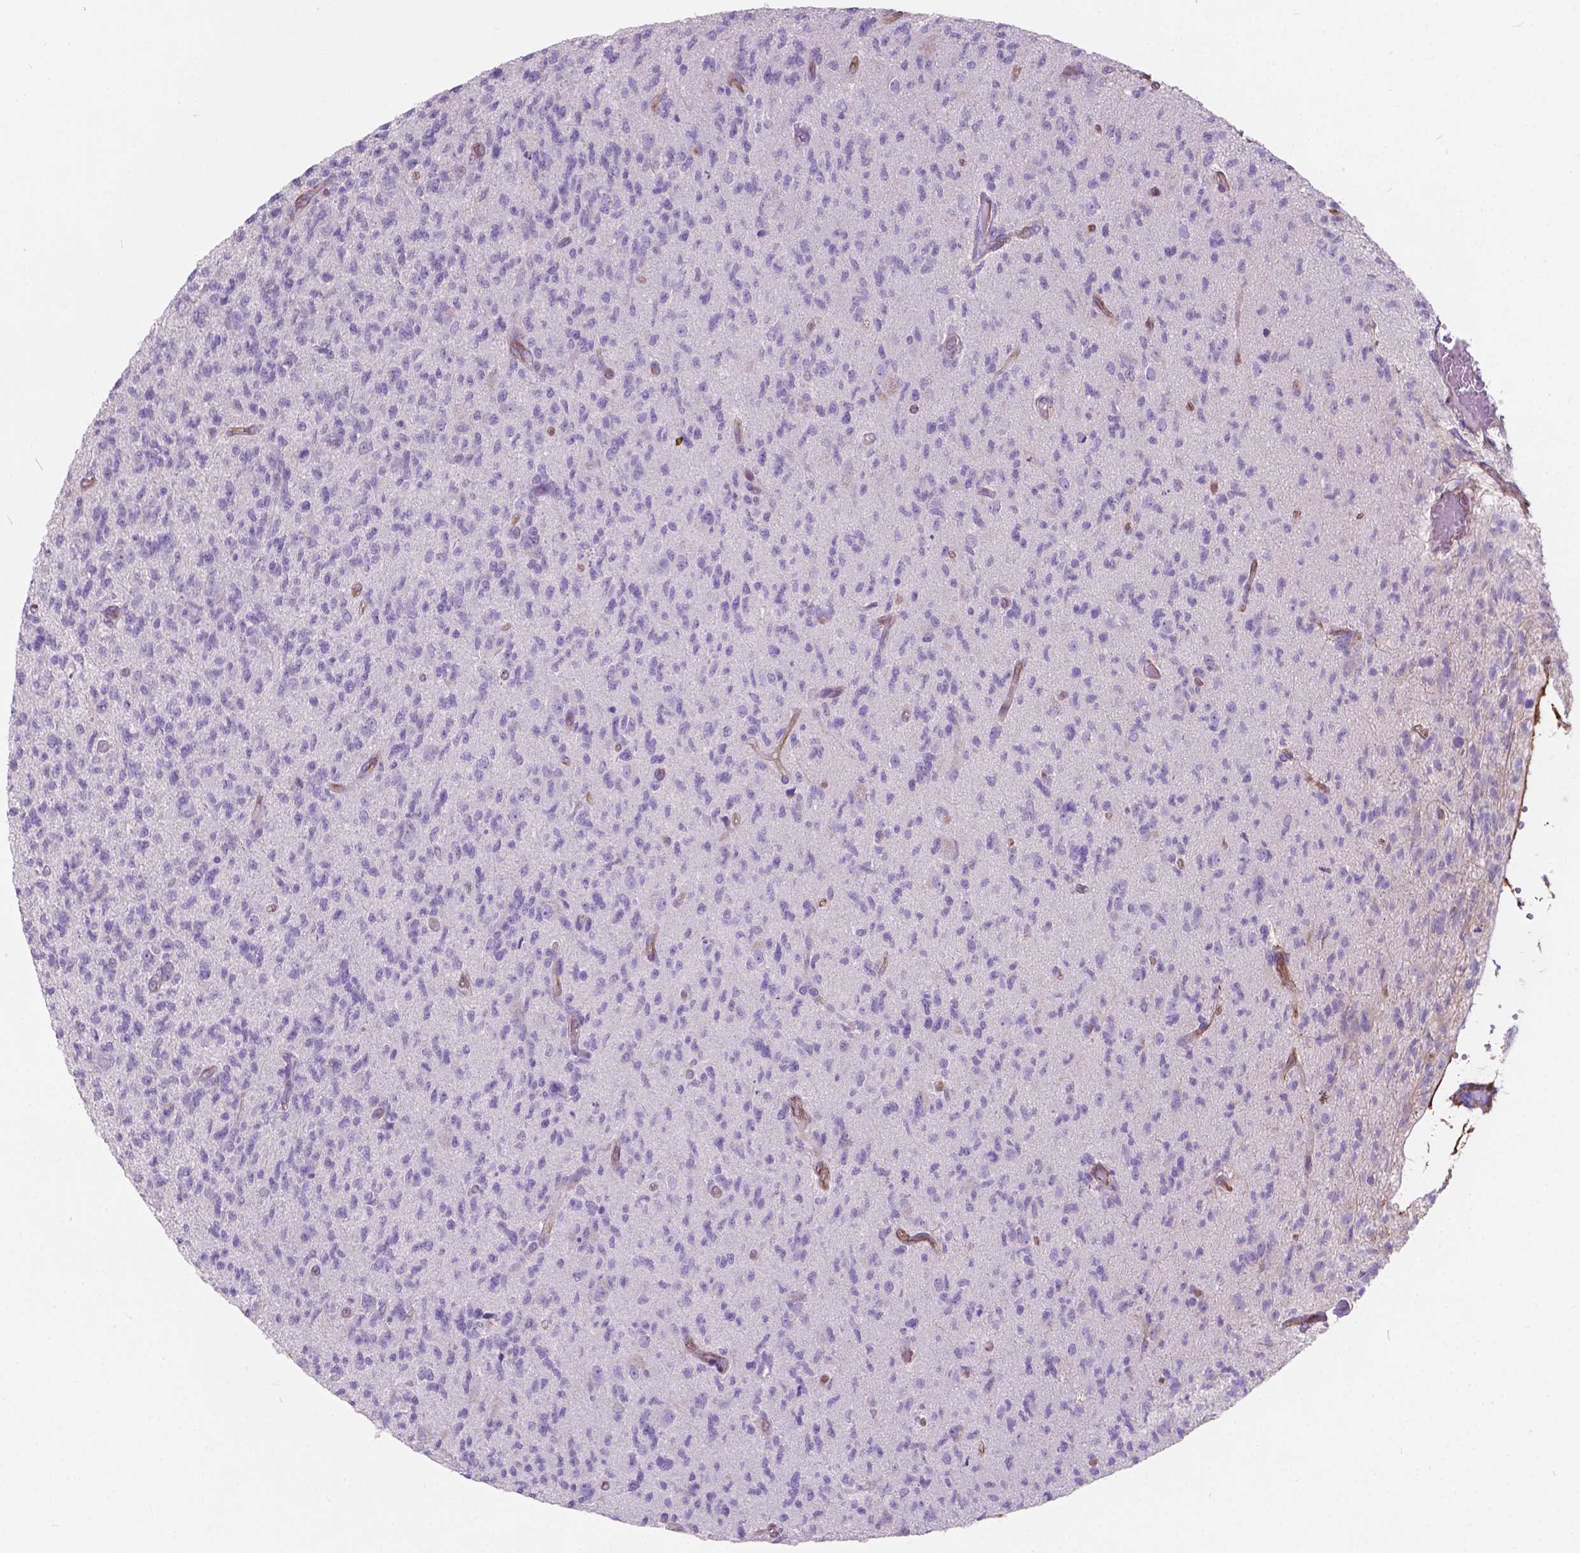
{"staining": {"intensity": "negative", "quantity": "none", "location": "none"}, "tissue": "glioma", "cell_type": "Tumor cells", "image_type": "cancer", "snomed": [{"axis": "morphology", "description": "Glioma, malignant, High grade"}, {"axis": "topography", "description": "Brain"}], "caption": "Tumor cells show no significant protein expression in malignant glioma (high-grade).", "gene": "AMOT", "patient": {"sex": "male", "age": 56}}